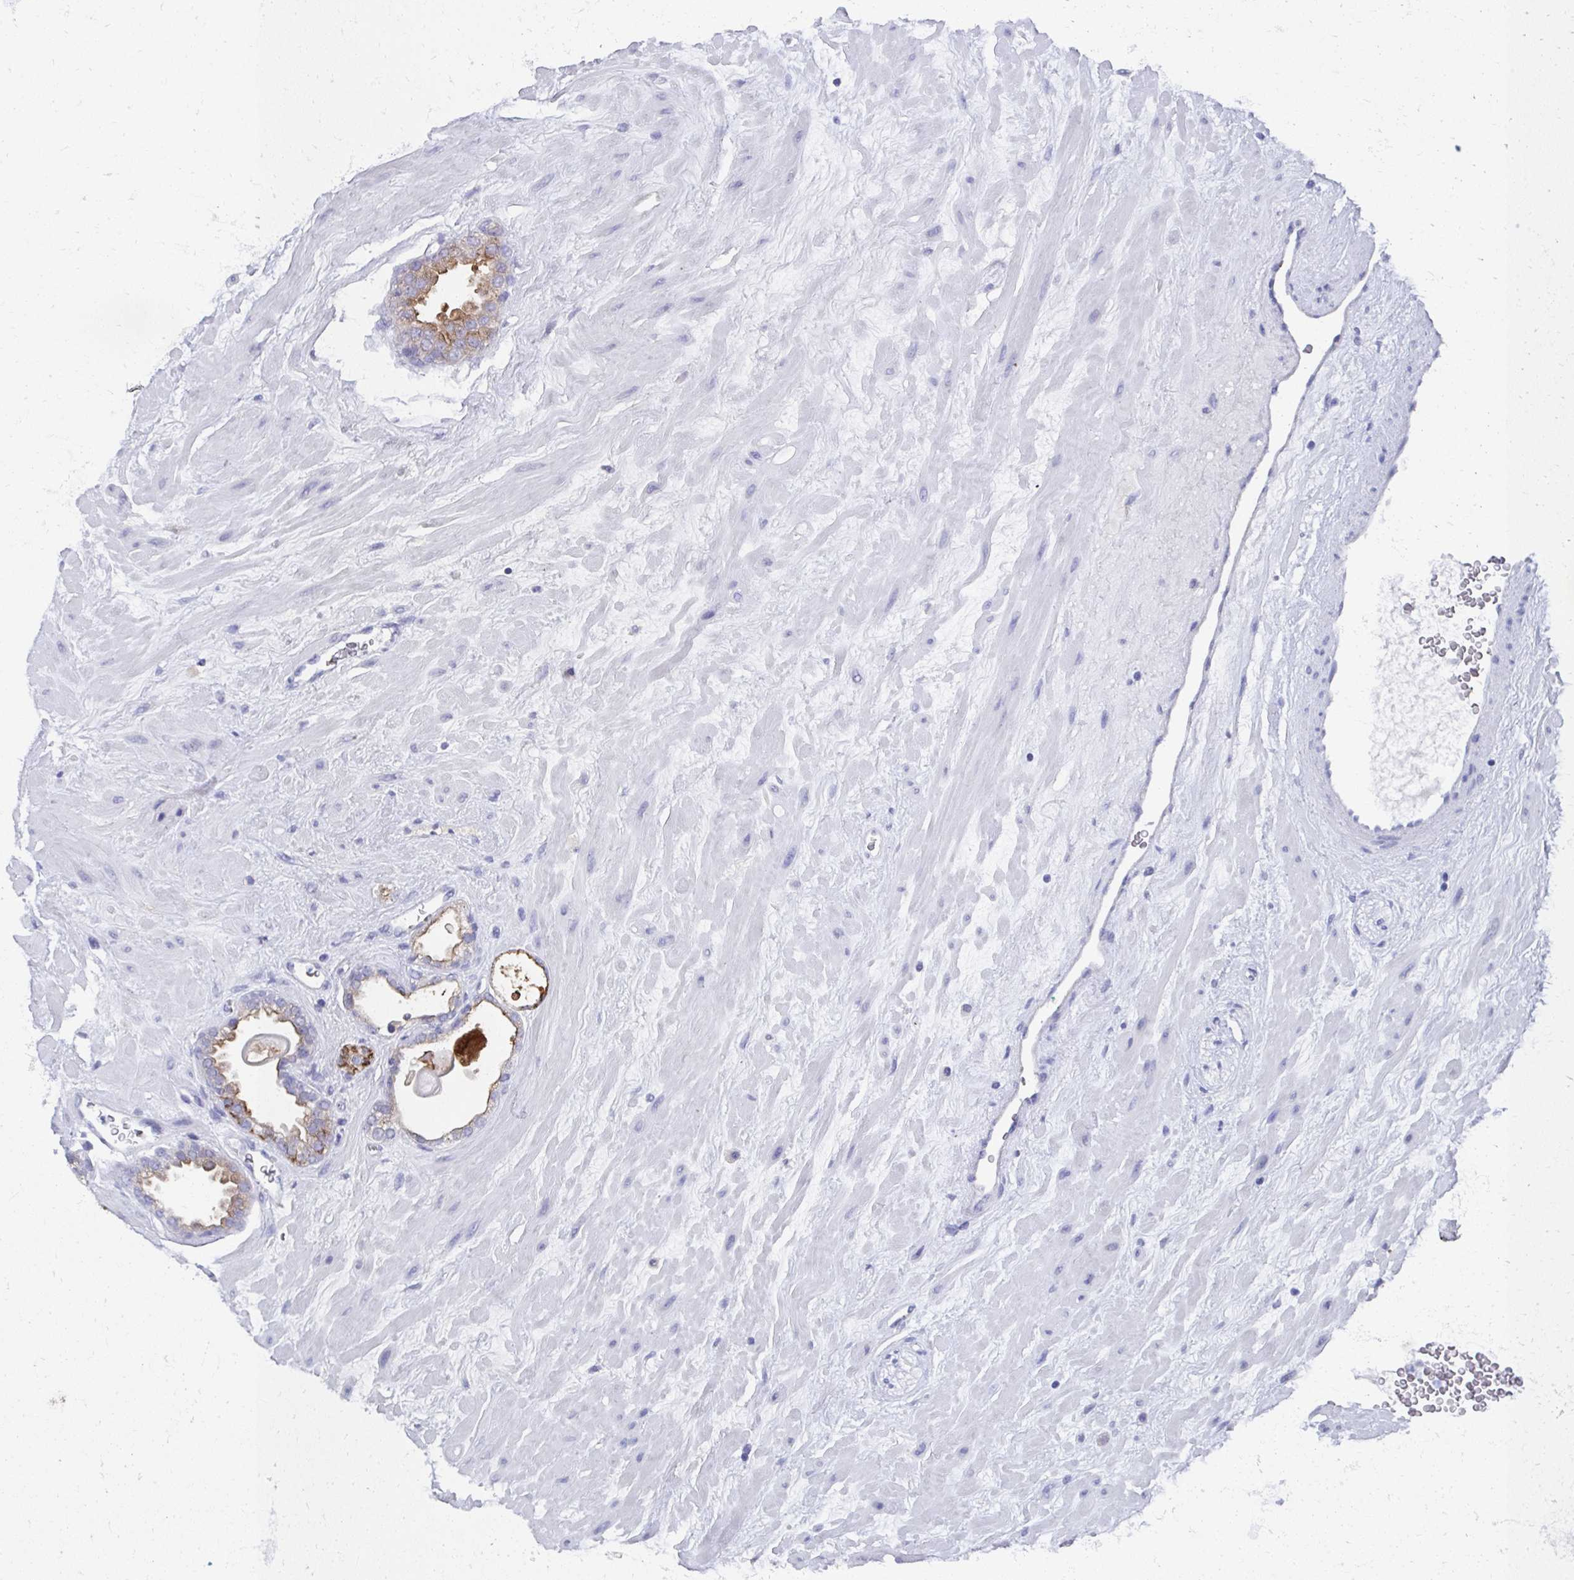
{"staining": {"intensity": "moderate", "quantity": "<25%", "location": "cytoplasmic/membranous"}, "tissue": "prostate cancer", "cell_type": "Tumor cells", "image_type": "cancer", "snomed": [{"axis": "morphology", "description": "Adenocarcinoma, Low grade"}, {"axis": "topography", "description": "Prostate"}], "caption": "Prostate low-grade adenocarcinoma was stained to show a protein in brown. There is low levels of moderate cytoplasmic/membranous staining in about <25% of tumor cells. The protein is stained brown, and the nuclei are stained in blue (DAB IHC with brightfield microscopy, high magnification).", "gene": "TMPRSS2", "patient": {"sex": "male", "age": 62}}